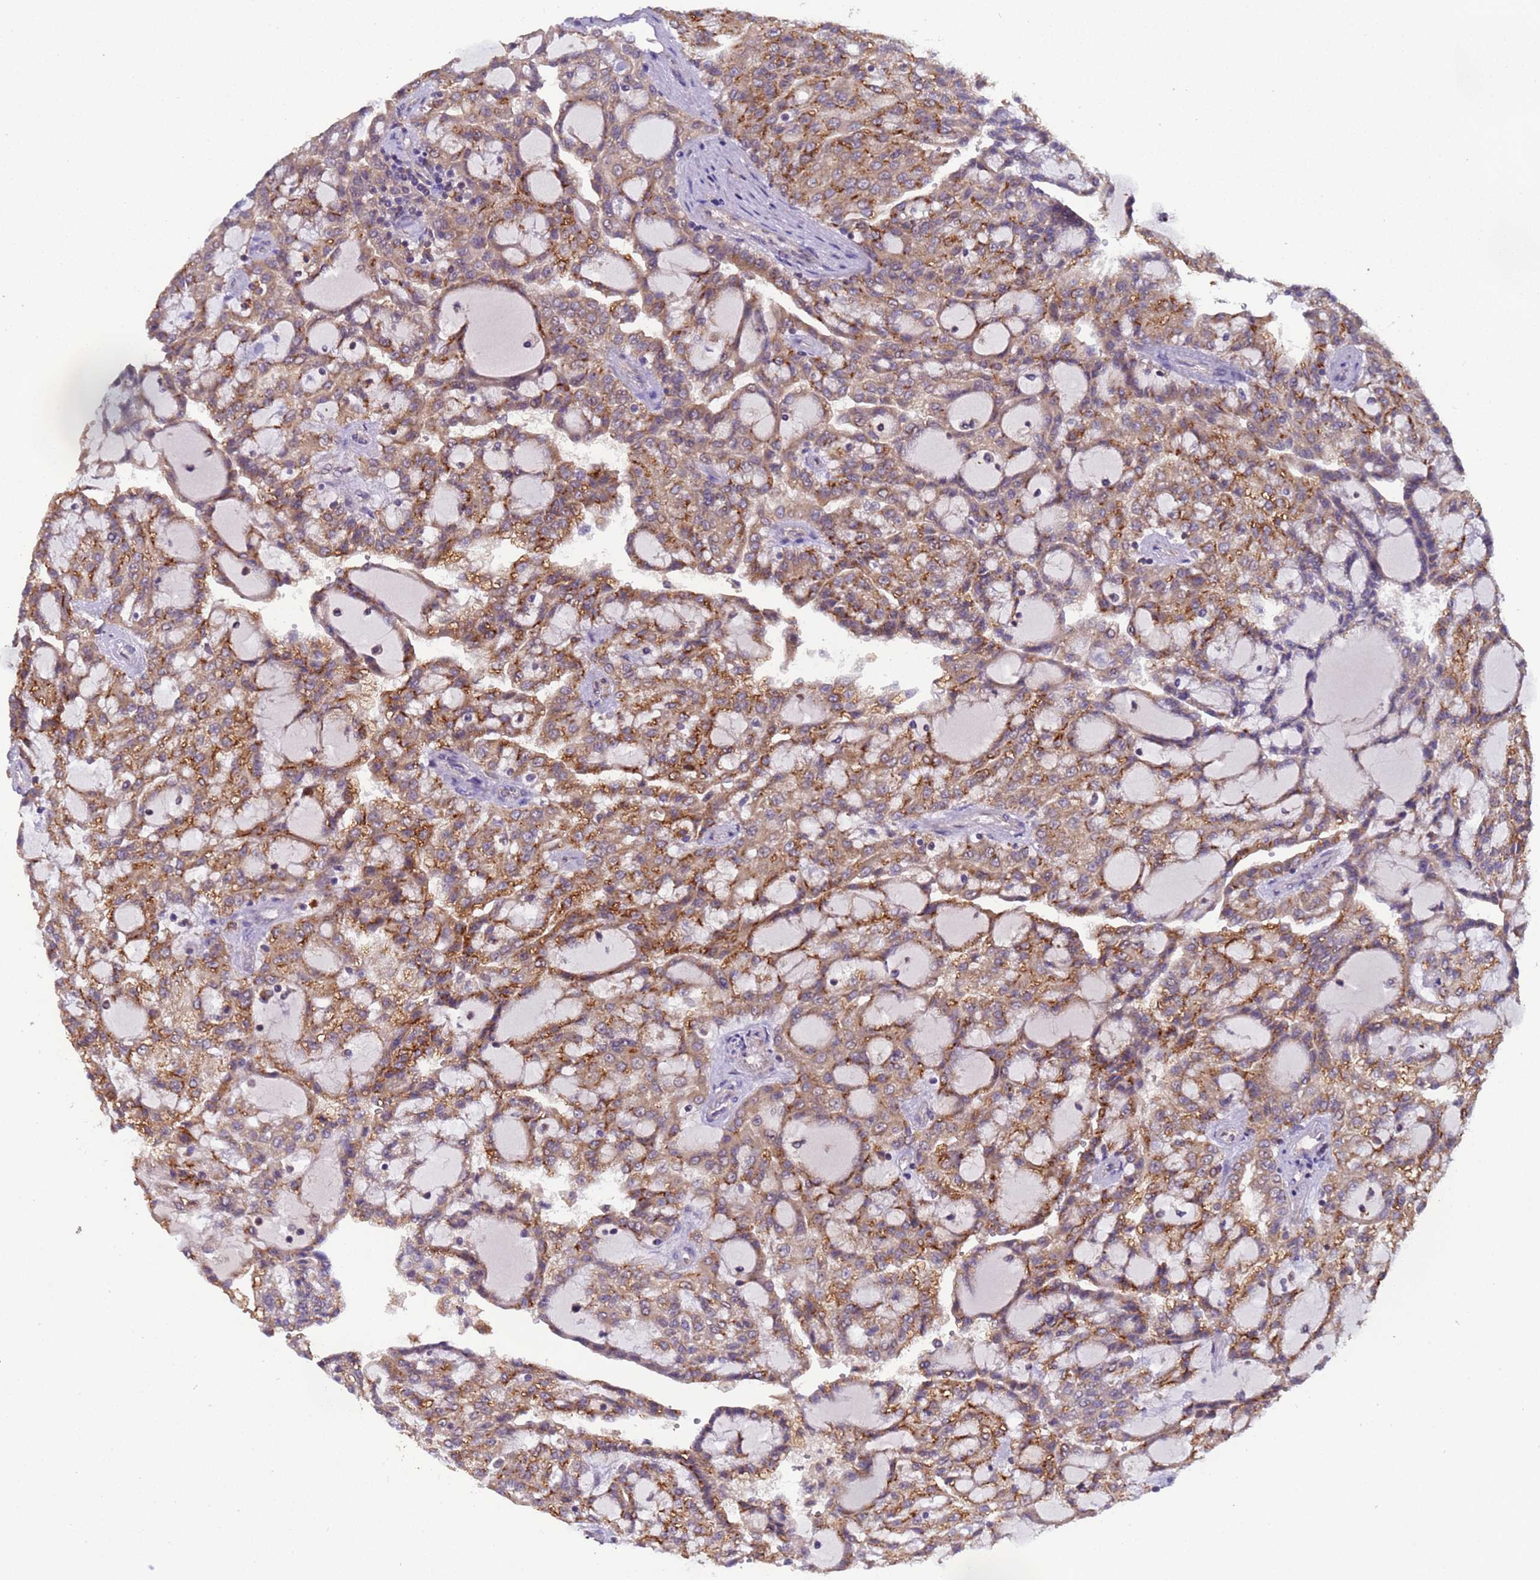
{"staining": {"intensity": "moderate", "quantity": ">75%", "location": "cytoplasmic/membranous"}, "tissue": "renal cancer", "cell_type": "Tumor cells", "image_type": "cancer", "snomed": [{"axis": "morphology", "description": "Adenocarcinoma, NOS"}, {"axis": "topography", "description": "Kidney"}], "caption": "Immunohistochemistry photomicrograph of neoplastic tissue: human renal cancer stained using IHC reveals medium levels of moderate protein expression localized specifically in the cytoplasmic/membranous of tumor cells, appearing as a cytoplasmic/membranous brown color.", "gene": "ELMOD2", "patient": {"sex": "male", "age": 63}}